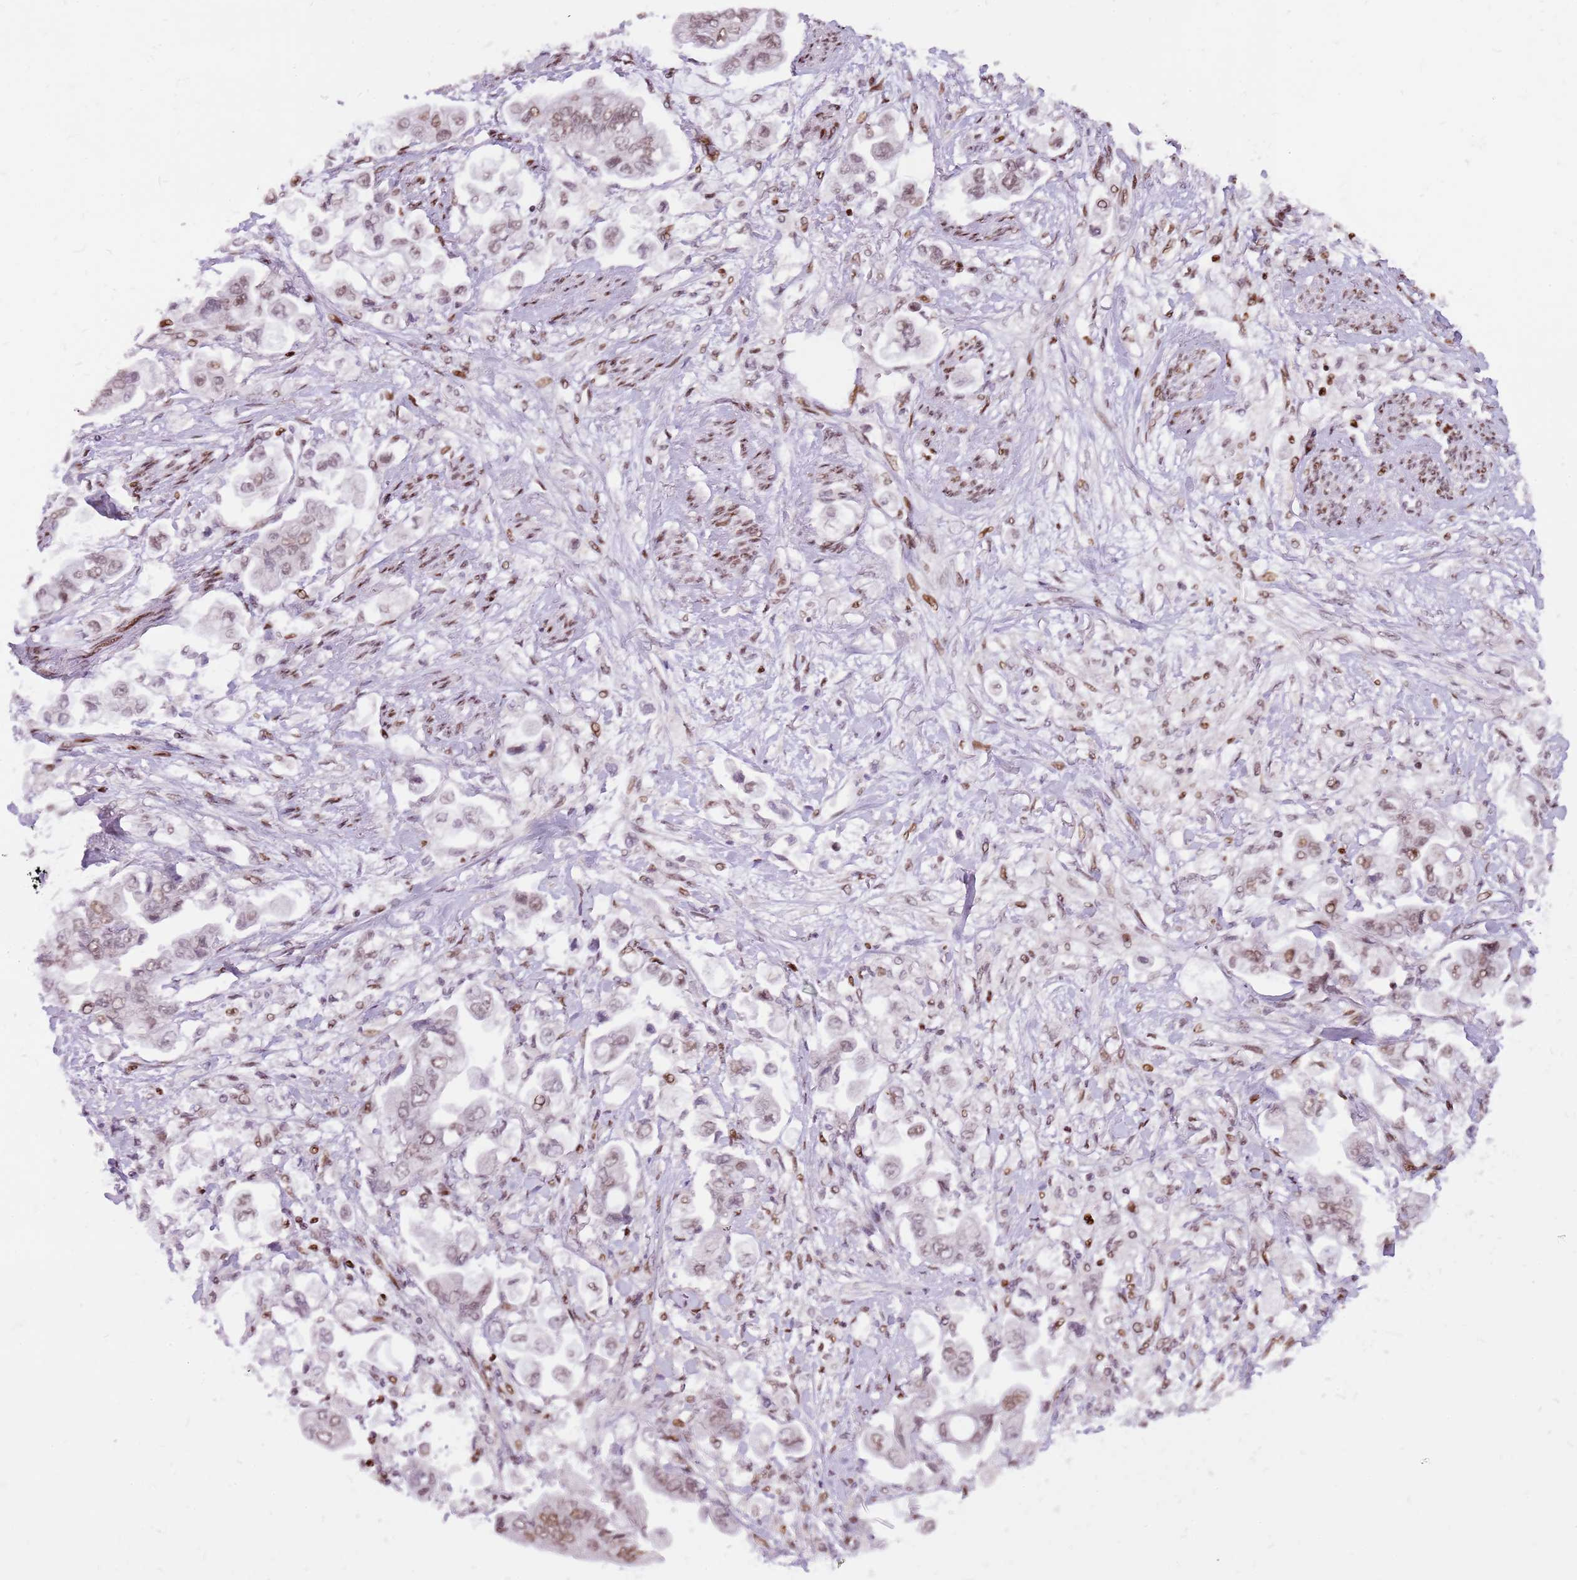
{"staining": {"intensity": "weak", "quantity": "25%-75%", "location": "nuclear"}, "tissue": "stomach cancer", "cell_type": "Tumor cells", "image_type": "cancer", "snomed": [{"axis": "morphology", "description": "Adenocarcinoma, NOS"}, {"axis": "topography", "description": "Stomach"}], "caption": "High-power microscopy captured an immunohistochemistry (IHC) histopathology image of stomach adenocarcinoma, revealing weak nuclear staining in approximately 25%-75% of tumor cells. The staining is performed using DAB (3,3'-diaminobenzidine) brown chromogen to label protein expression. The nuclei are counter-stained blue using hematoxylin.", "gene": "WASHC4", "patient": {"sex": "male", "age": 62}}